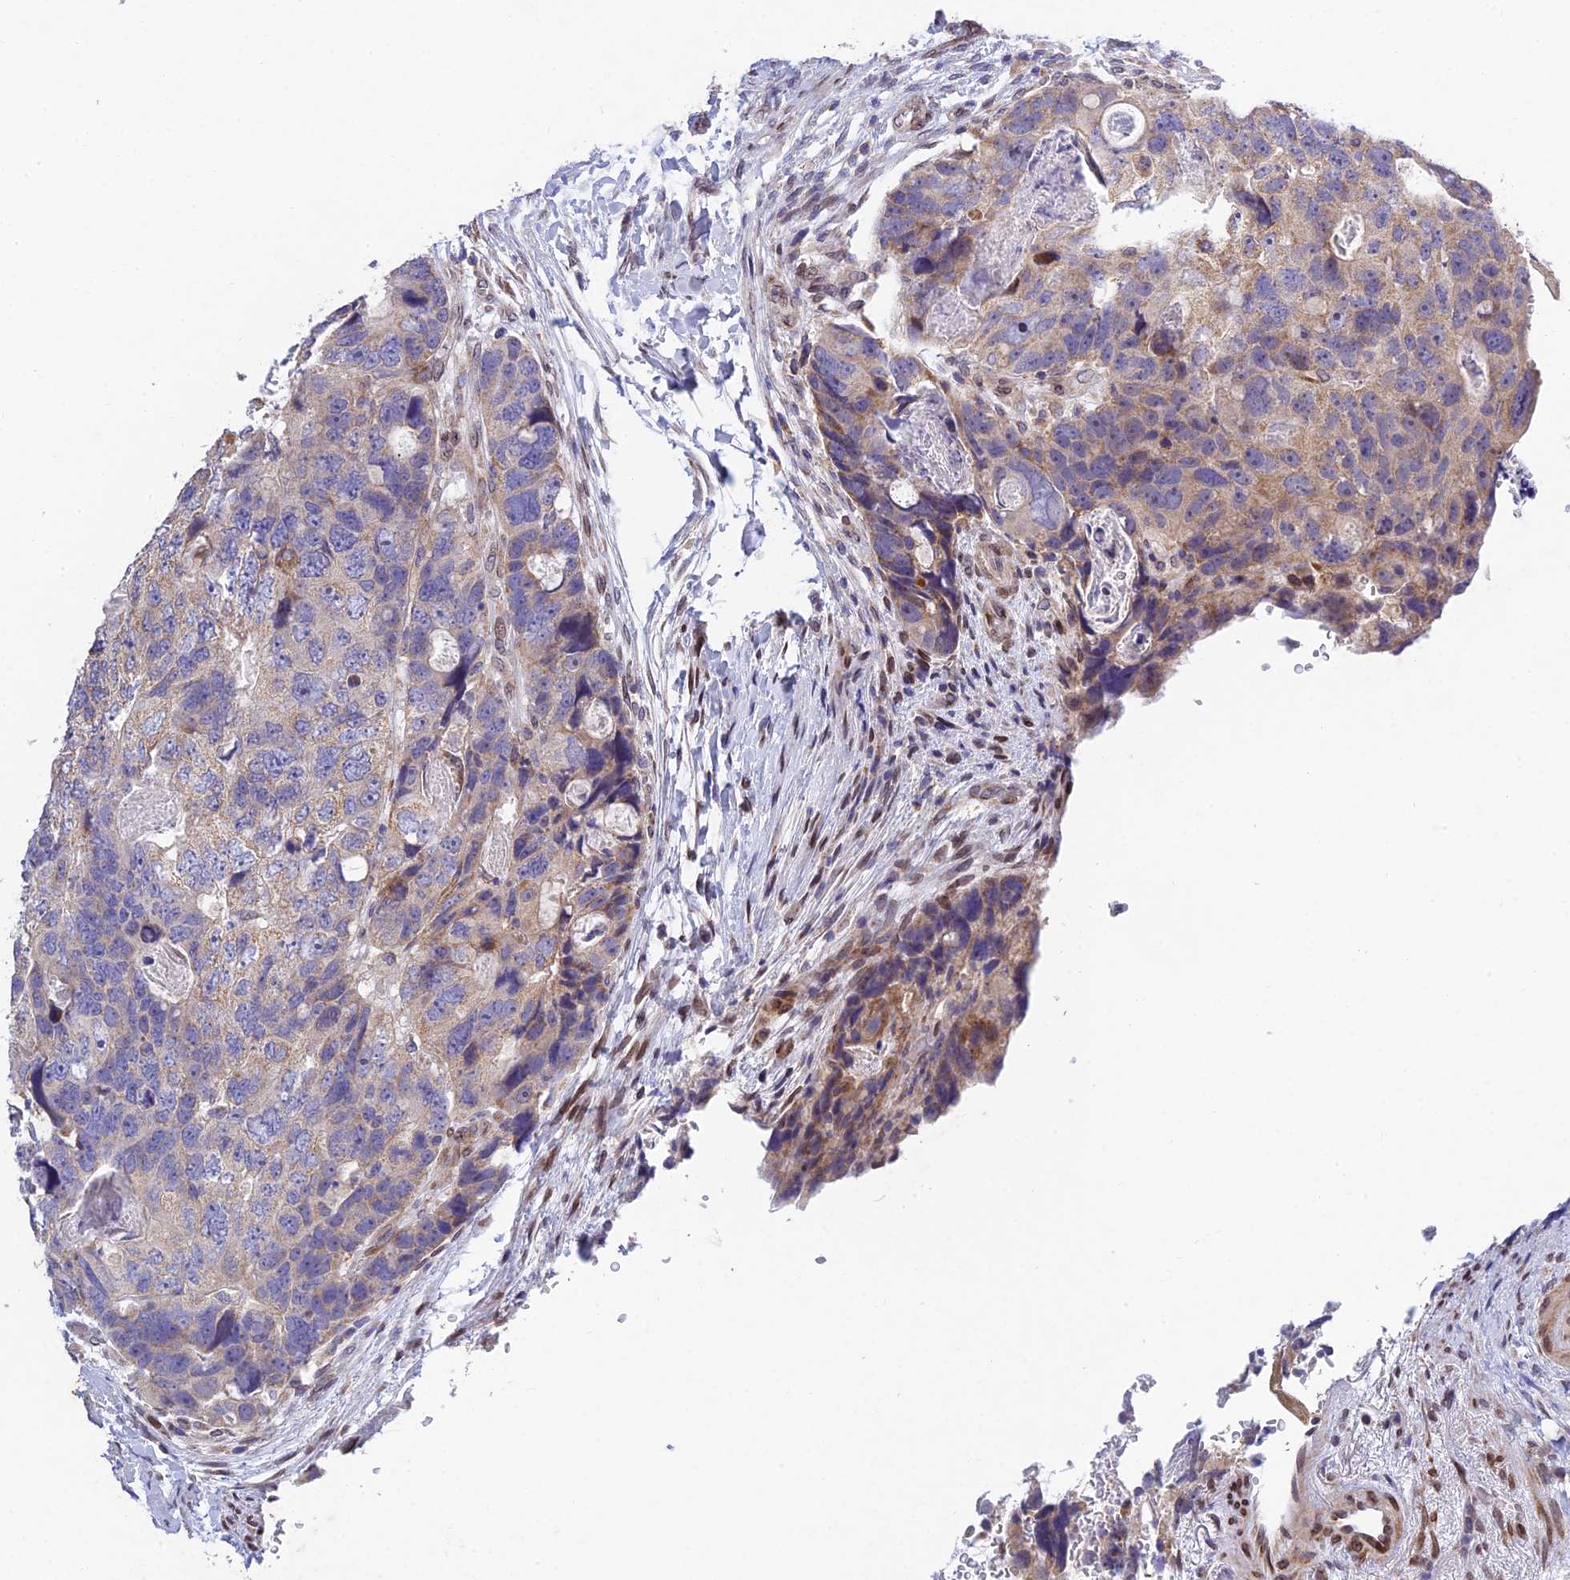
{"staining": {"intensity": "weak", "quantity": "25%-75%", "location": "cytoplasmic/membranous"}, "tissue": "colorectal cancer", "cell_type": "Tumor cells", "image_type": "cancer", "snomed": [{"axis": "morphology", "description": "Adenocarcinoma, NOS"}, {"axis": "topography", "description": "Rectum"}], "caption": "Immunohistochemical staining of human colorectal cancer (adenocarcinoma) reveals weak cytoplasmic/membranous protein staining in about 25%-75% of tumor cells. (DAB (3,3'-diaminobenzidine) = brown stain, brightfield microscopy at high magnification).", "gene": "MGAT2", "patient": {"sex": "male", "age": 59}}